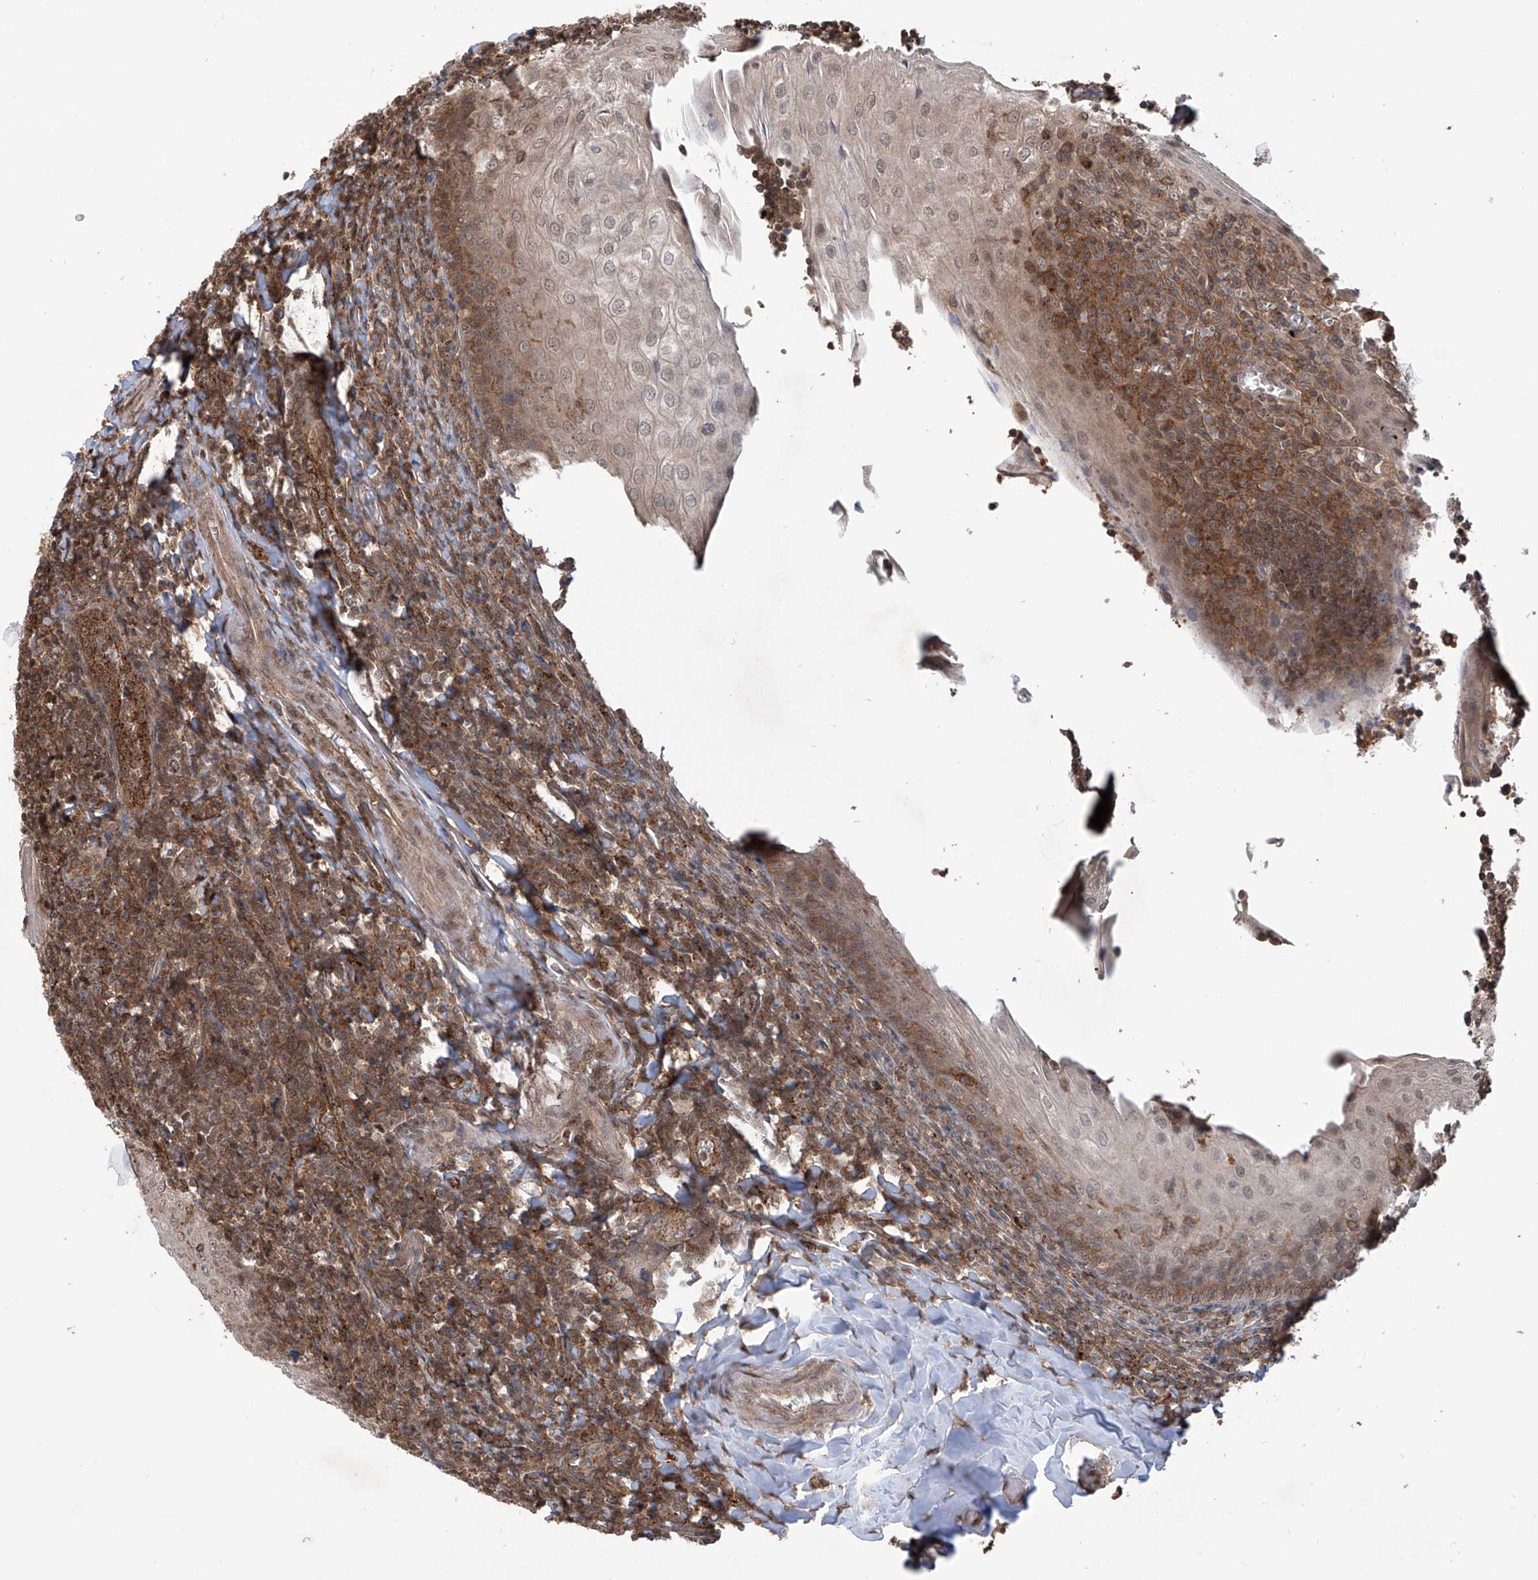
{"staining": {"intensity": "moderate", "quantity": "<25%", "location": "cytoplasmic/membranous"}, "tissue": "tonsil", "cell_type": "Germinal center cells", "image_type": "normal", "snomed": [{"axis": "morphology", "description": "Normal tissue, NOS"}, {"axis": "topography", "description": "Tonsil"}], "caption": "This micrograph exhibits immunohistochemistry staining of unremarkable tonsil, with low moderate cytoplasmic/membranous staining in approximately <25% of germinal center cells.", "gene": "HOXC8", "patient": {"sex": "male", "age": 27}}